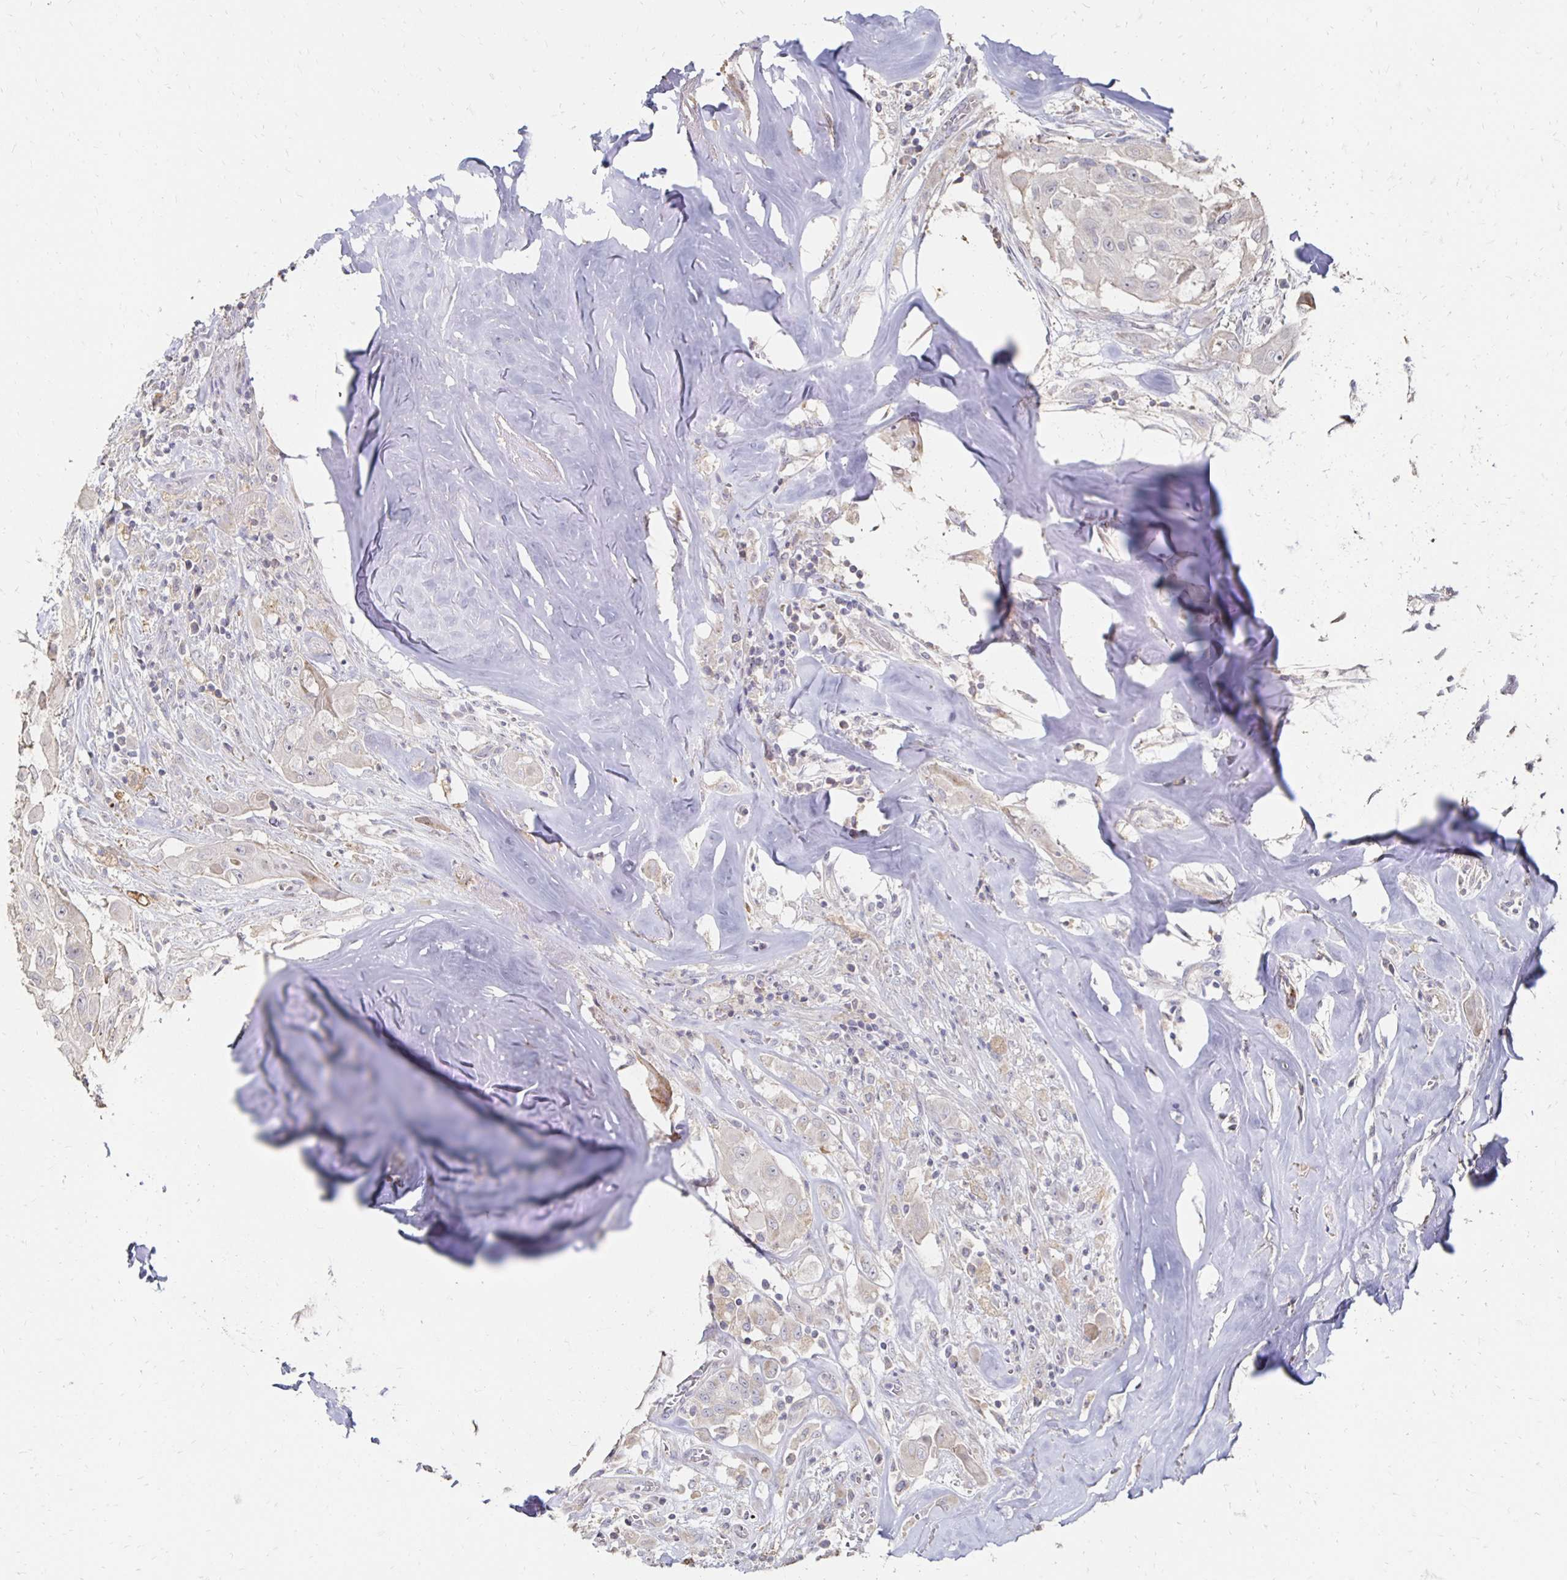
{"staining": {"intensity": "negative", "quantity": "none", "location": "none"}, "tissue": "thyroid cancer", "cell_type": "Tumor cells", "image_type": "cancer", "snomed": [{"axis": "morphology", "description": "Normal tissue, NOS"}, {"axis": "morphology", "description": "Papillary adenocarcinoma, NOS"}, {"axis": "topography", "description": "Thyroid gland"}], "caption": "Thyroid papillary adenocarcinoma was stained to show a protein in brown. There is no significant positivity in tumor cells. (IHC, brightfield microscopy, high magnification).", "gene": "ZNF727", "patient": {"sex": "female", "age": 59}}